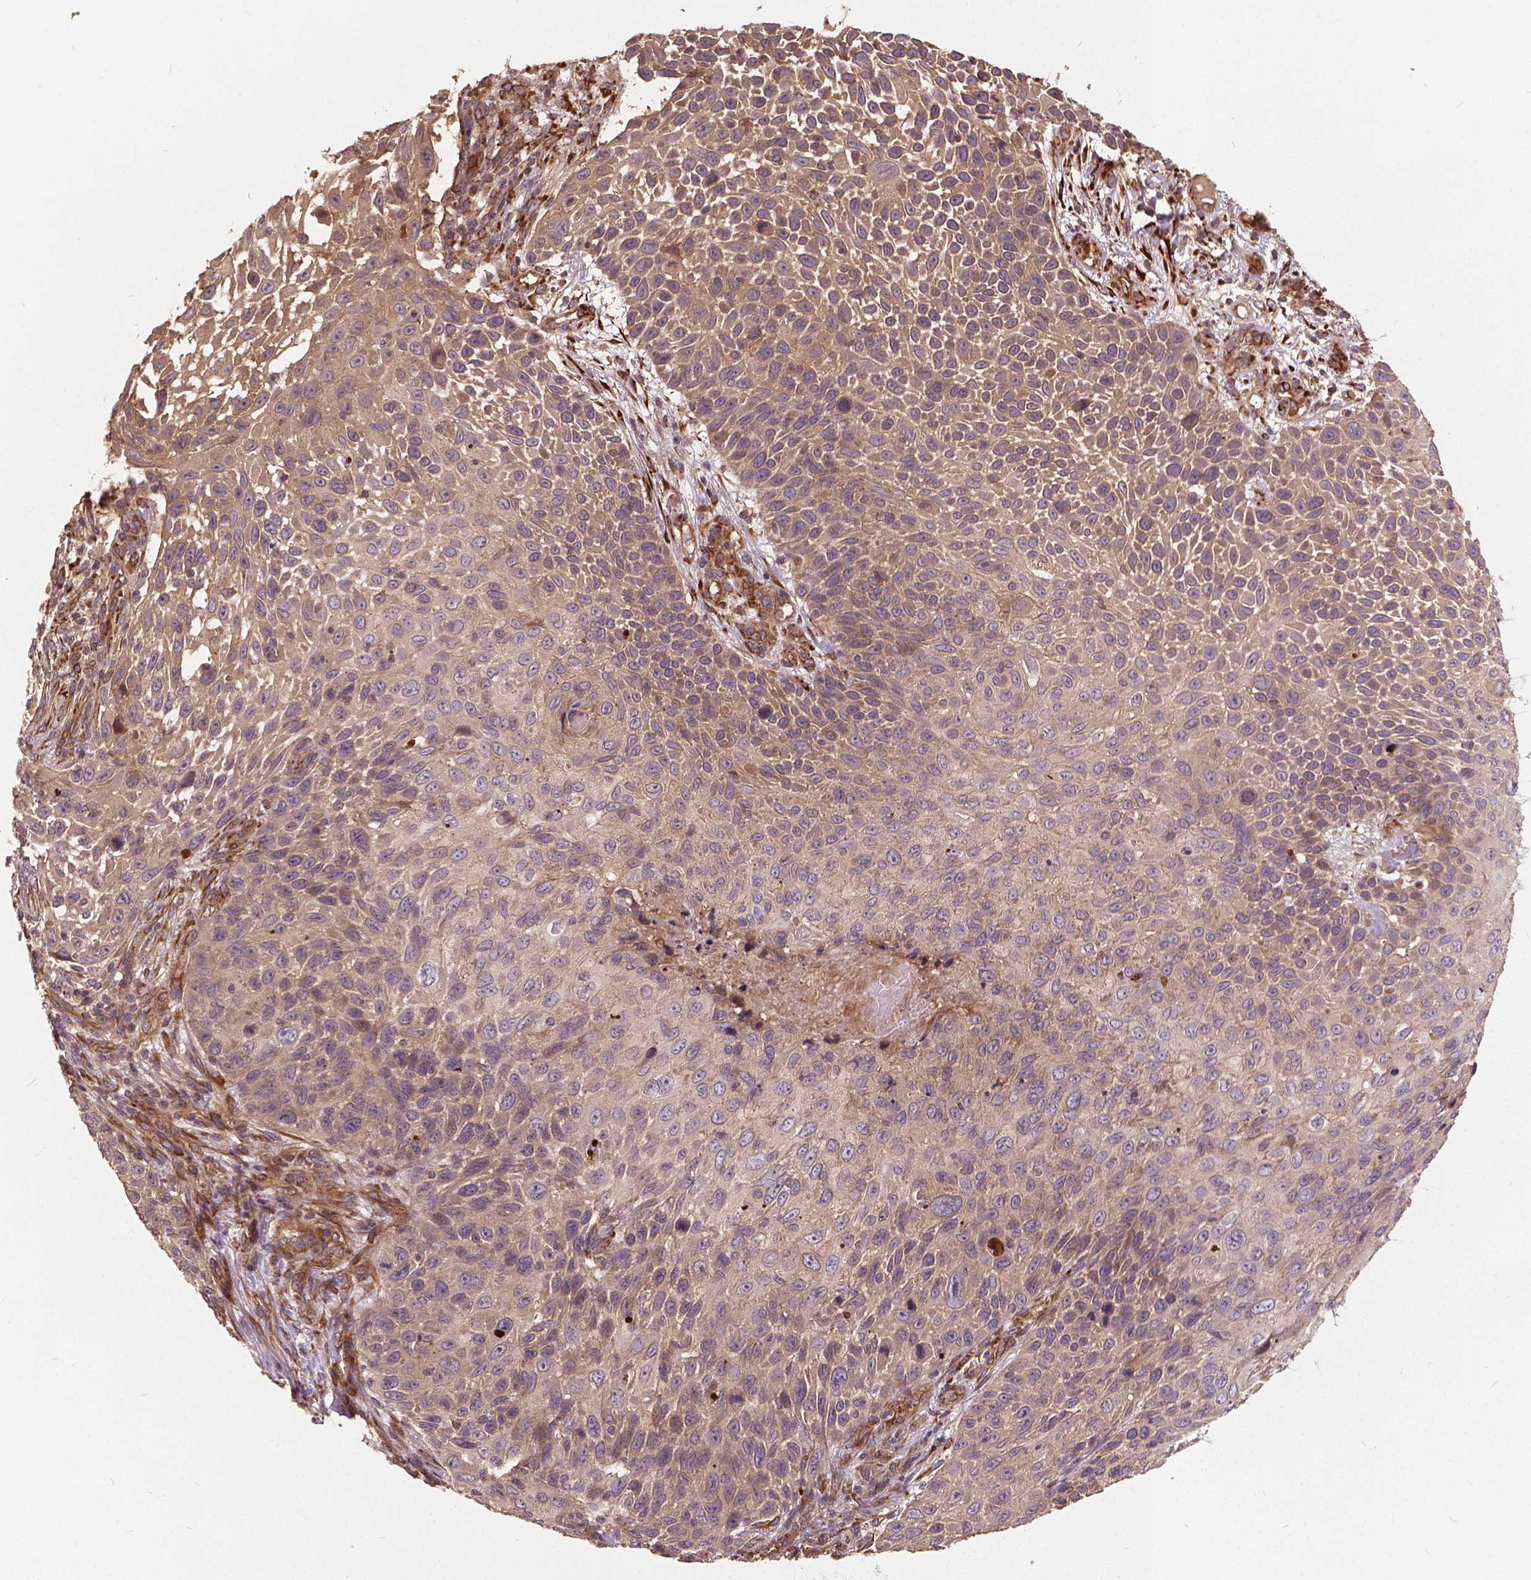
{"staining": {"intensity": "weak", "quantity": "25%-75%", "location": "cytoplasmic/membranous"}, "tissue": "skin cancer", "cell_type": "Tumor cells", "image_type": "cancer", "snomed": [{"axis": "morphology", "description": "Squamous cell carcinoma, NOS"}, {"axis": "topography", "description": "Skin"}], "caption": "Human skin cancer stained with a protein marker displays weak staining in tumor cells.", "gene": "UBXN2A", "patient": {"sex": "male", "age": 92}}